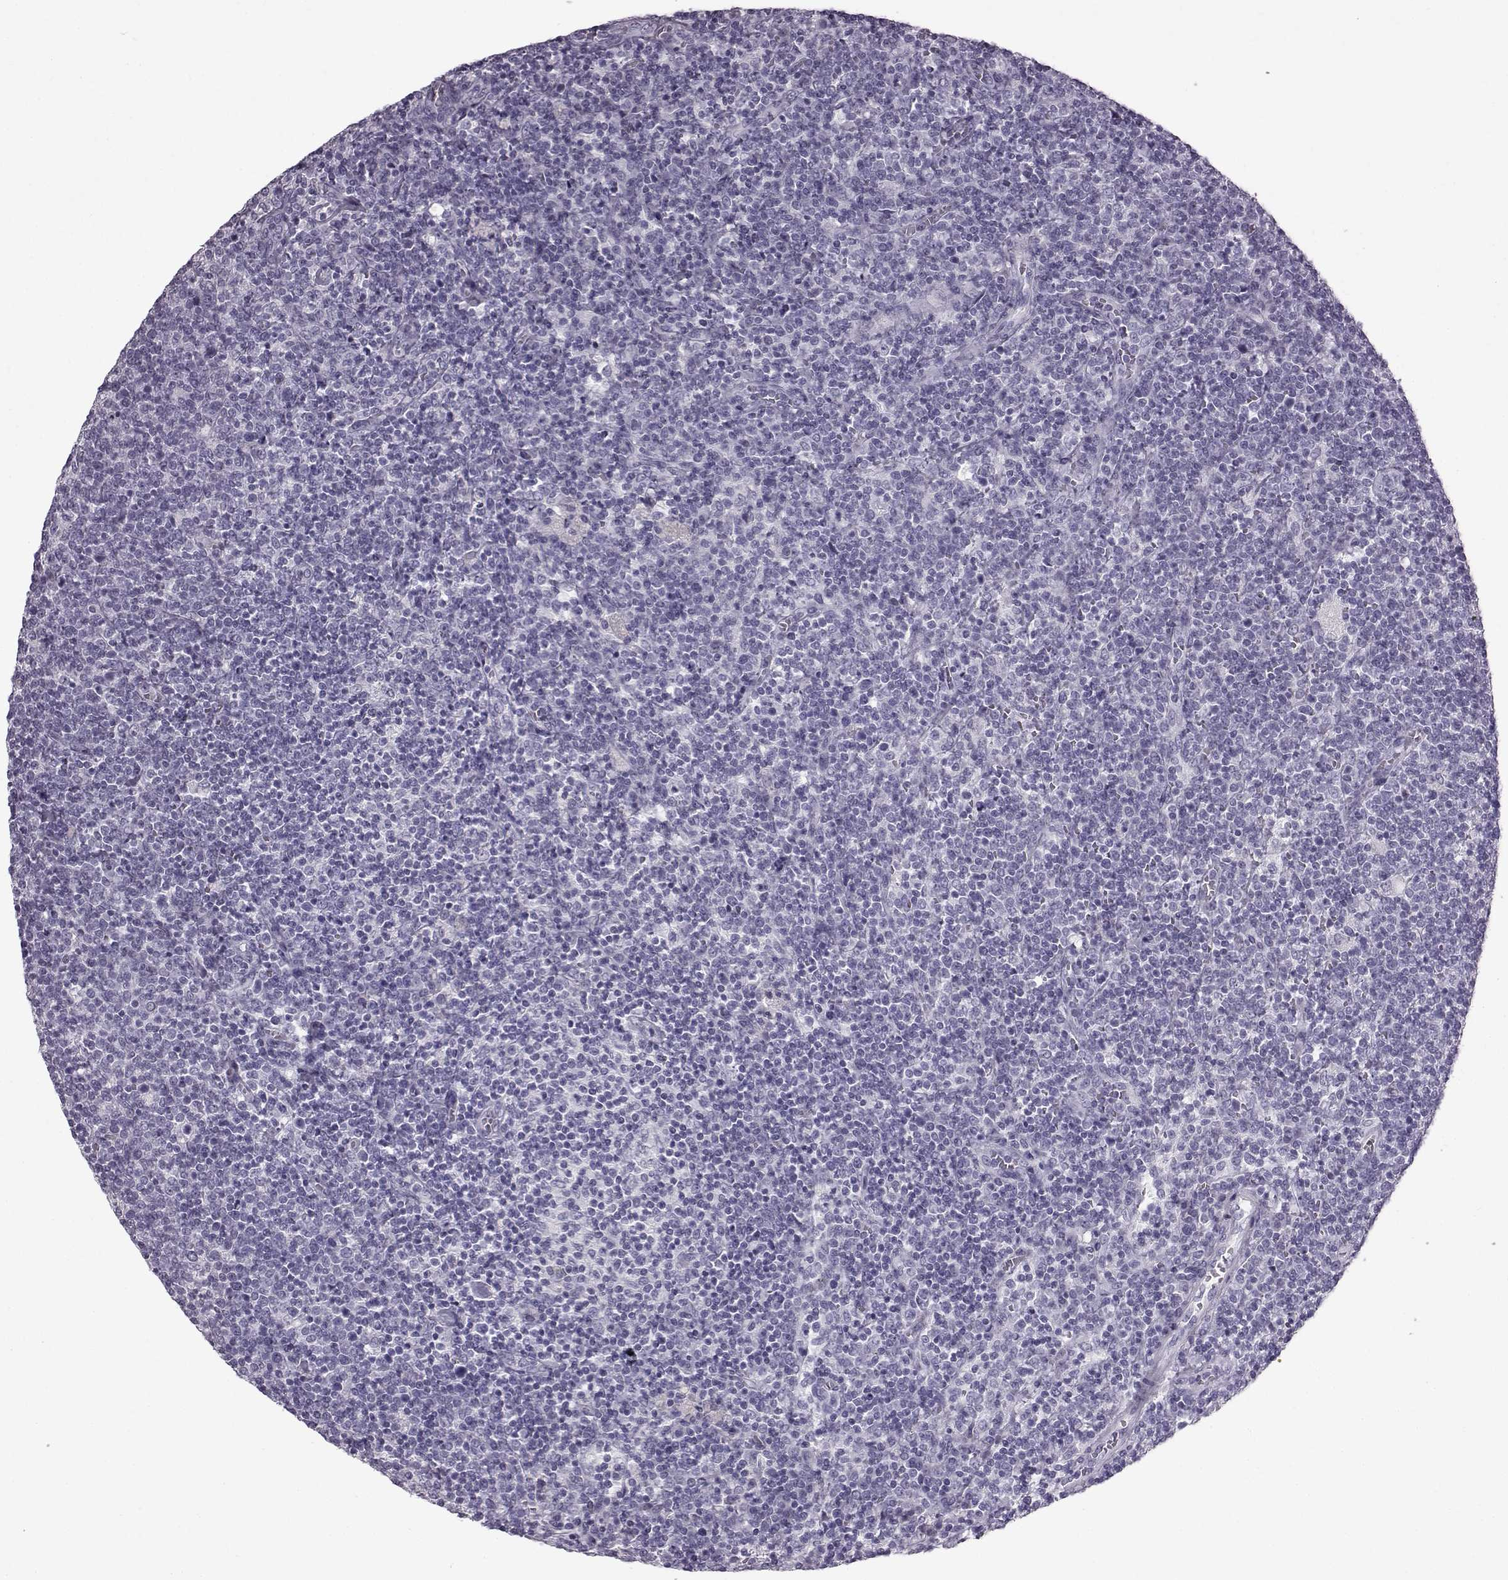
{"staining": {"intensity": "negative", "quantity": "none", "location": "none"}, "tissue": "lymphoma", "cell_type": "Tumor cells", "image_type": "cancer", "snomed": [{"axis": "morphology", "description": "Malignant lymphoma, non-Hodgkin's type, High grade"}, {"axis": "topography", "description": "Lymph node"}], "caption": "DAB (3,3'-diaminobenzidine) immunohistochemical staining of lymphoma demonstrates no significant positivity in tumor cells.", "gene": "SLC28A2", "patient": {"sex": "male", "age": 61}}